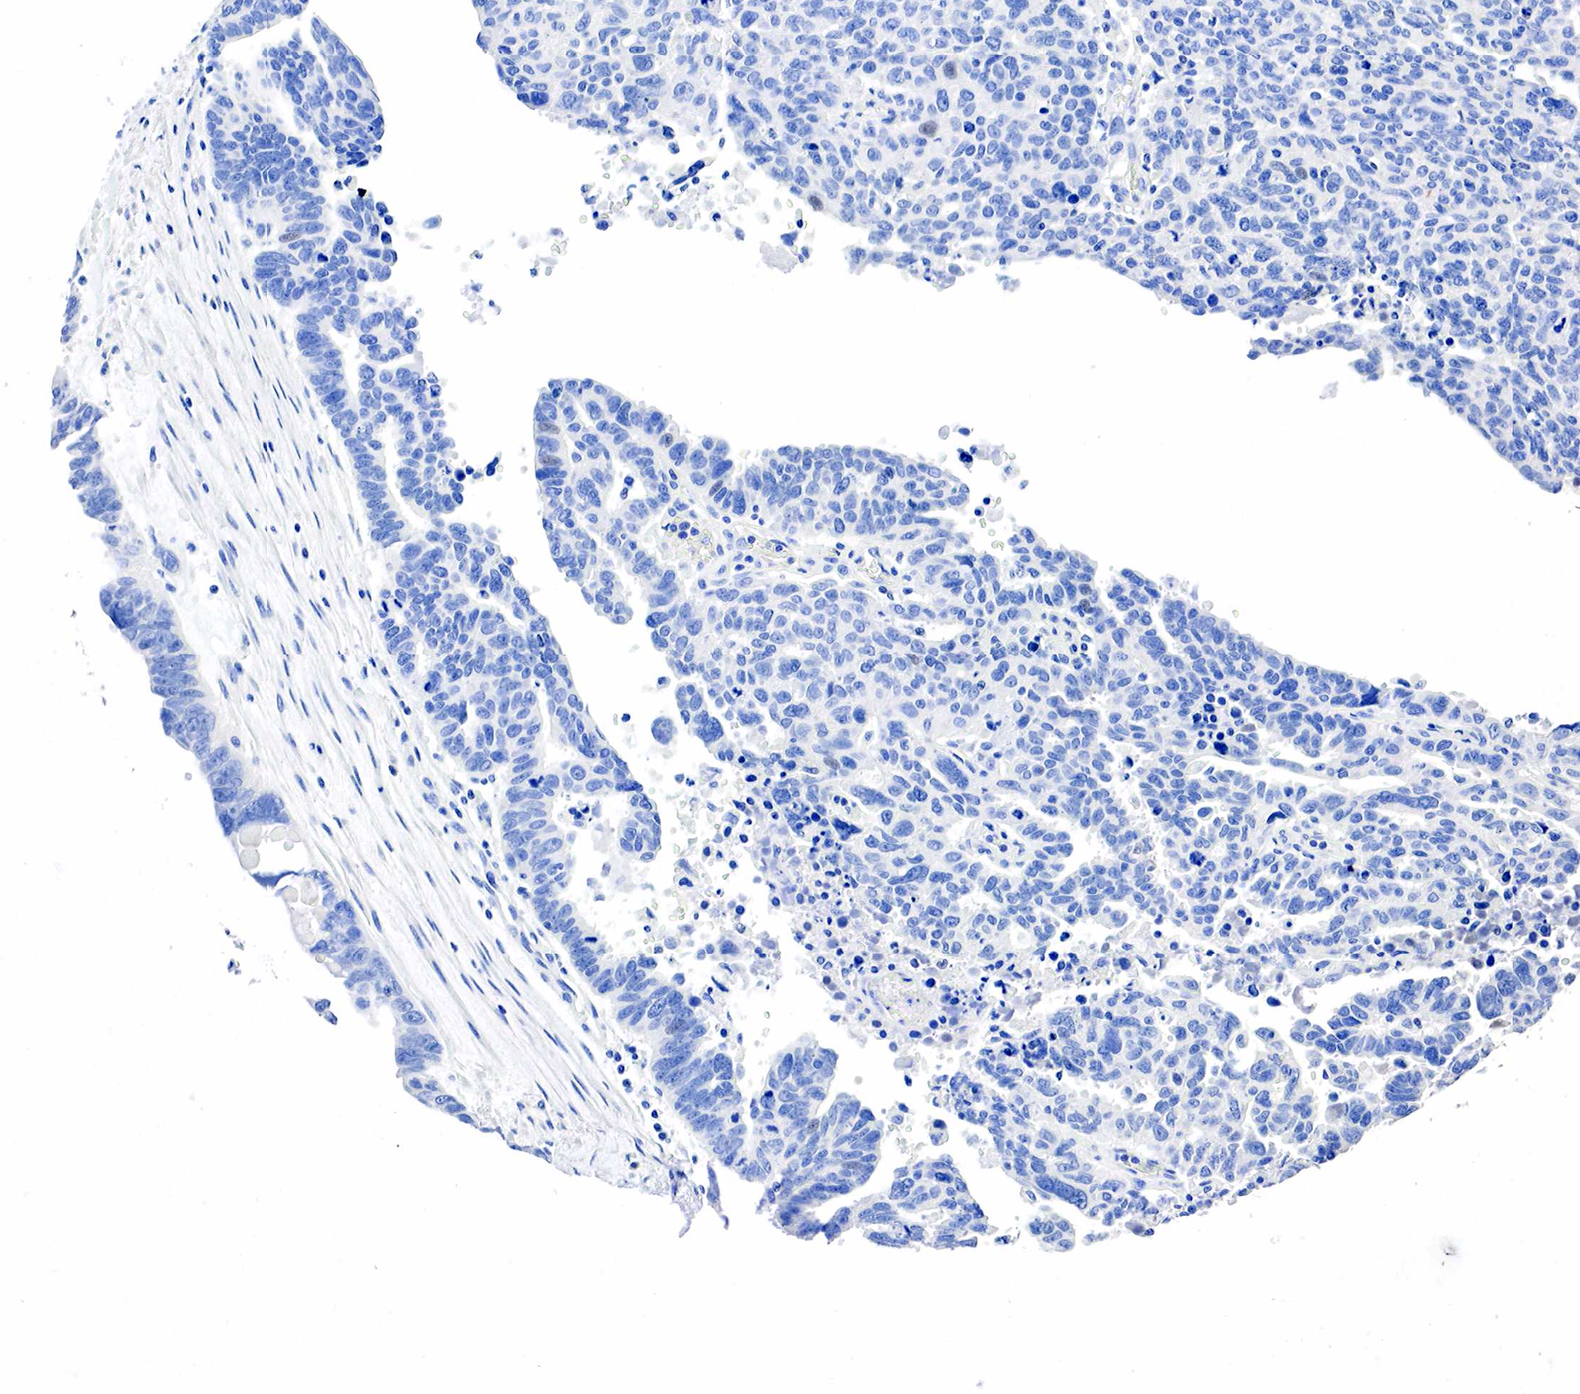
{"staining": {"intensity": "negative", "quantity": "none", "location": "none"}, "tissue": "ovarian cancer", "cell_type": "Tumor cells", "image_type": "cancer", "snomed": [{"axis": "morphology", "description": "Carcinoma, endometroid"}, {"axis": "morphology", "description": "Cystadenocarcinoma, serous, NOS"}, {"axis": "topography", "description": "Ovary"}], "caption": "Immunohistochemistry (IHC) photomicrograph of neoplastic tissue: ovarian cancer stained with DAB shows no significant protein expression in tumor cells.", "gene": "SST", "patient": {"sex": "female", "age": 45}}